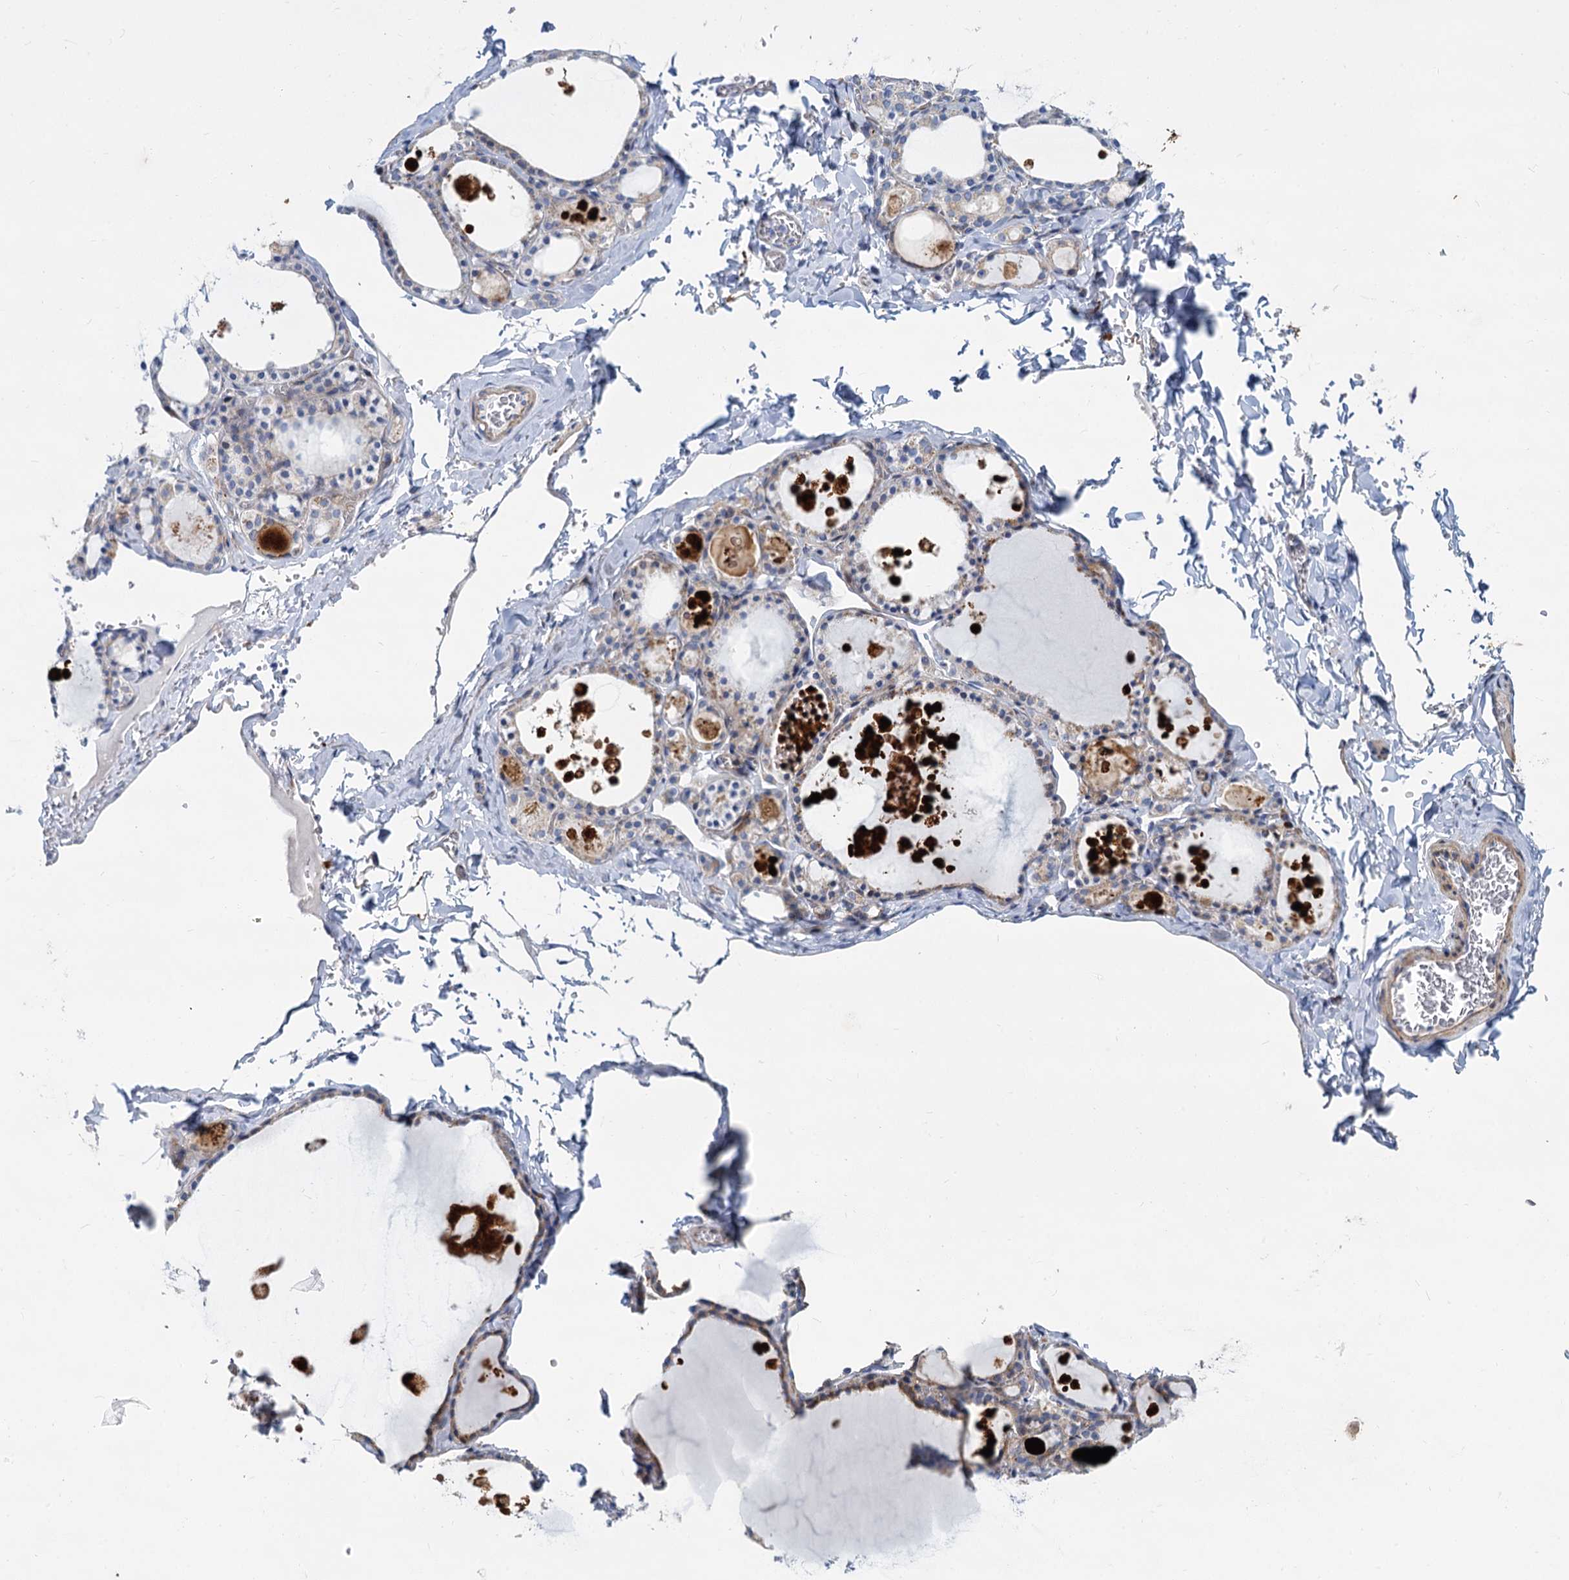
{"staining": {"intensity": "weak", "quantity": "<25%", "location": "cytoplasmic/membranous"}, "tissue": "thyroid gland", "cell_type": "Glandular cells", "image_type": "normal", "snomed": [{"axis": "morphology", "description": "Normal tissue, NOS"}, {"axis": "topography", "description": "Thyroid gland"}], "caption": "Immunohistochemistry (IHC) histopathology image of benign thyroid gland: thyroid gland stained with DAB (3,3'-diaminobenzidine) displays no significant protein positivity in glandular cells.", "gene": "TRIM77", "patient": {"sex": "male", "age": 56}}